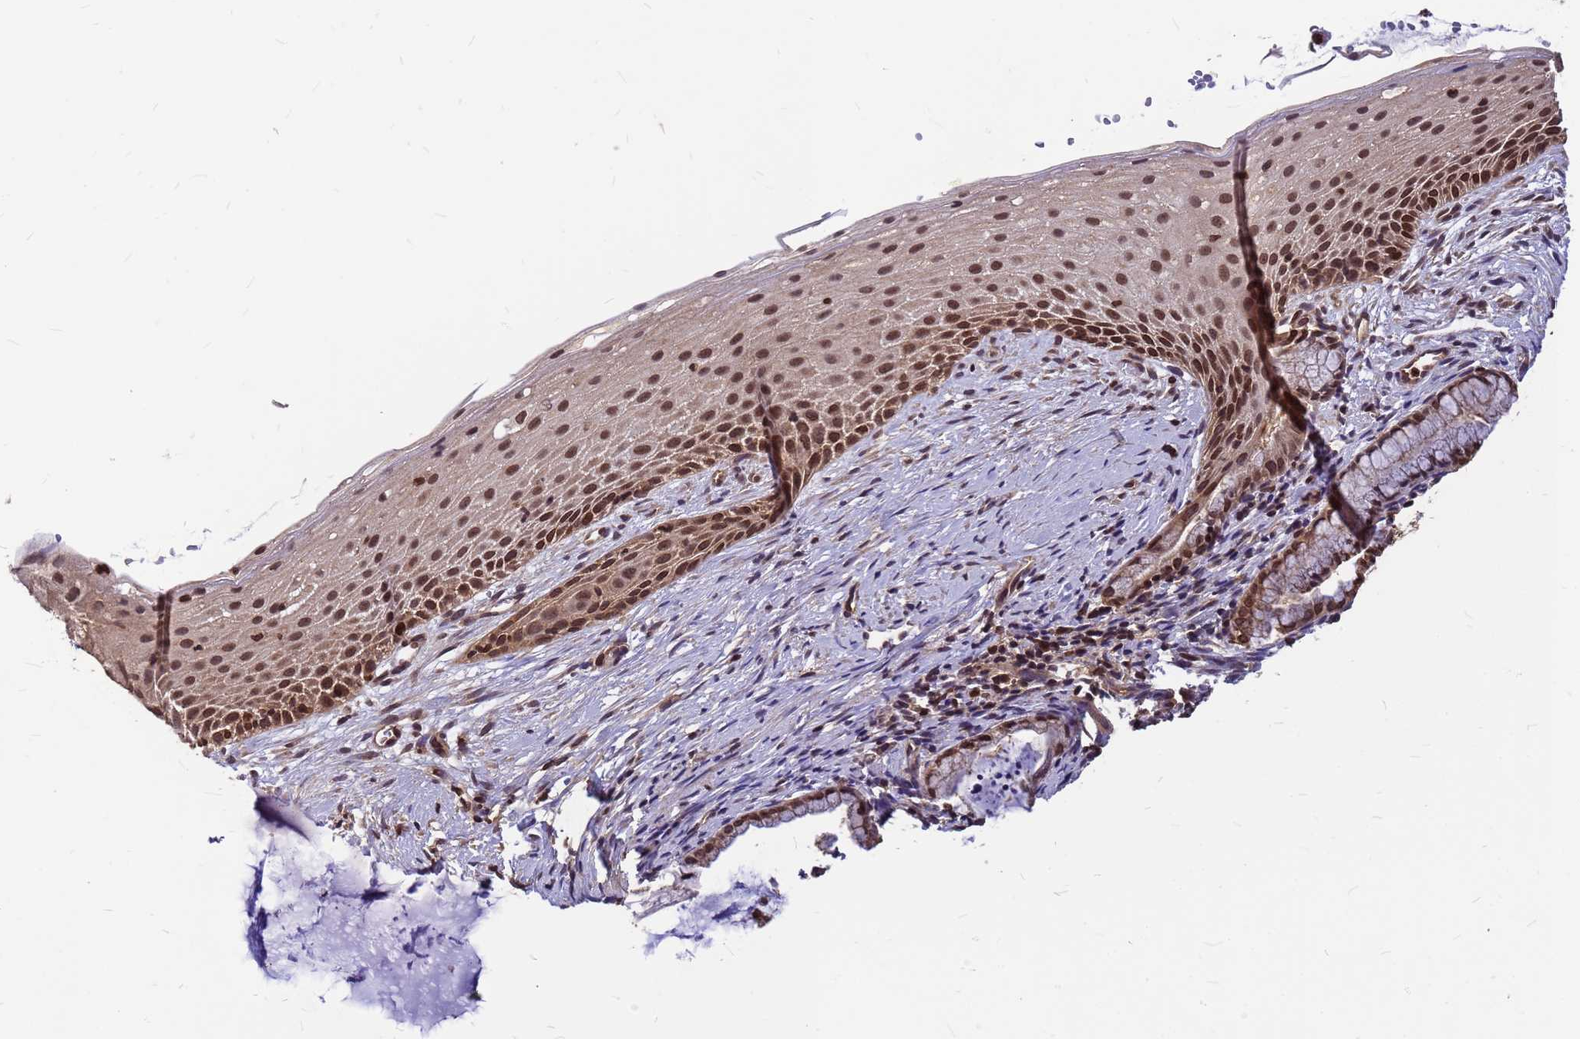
{"staining": {"intensity": "moderate", "quantity": ">75%", "location": "cytoplasmic/membranous,nuclear"}, "tissue": "cervix", "cell_type": "Glandular cells", "image_type": "normal", "snomed": [{"axis": "morphology", "description": "Normal tissue, NOS"}, {"axis": "topography", "description": "Cervix"}], "caption": "Immunohistochemical staining of benign cervix exhibits >75% levels of moderate cytoplasmic/membranous,nuclear protein expression in approximately >75% of glandular cells.", "gene": "C1orf35", "patient": {"sex": "female", "age": 36}}